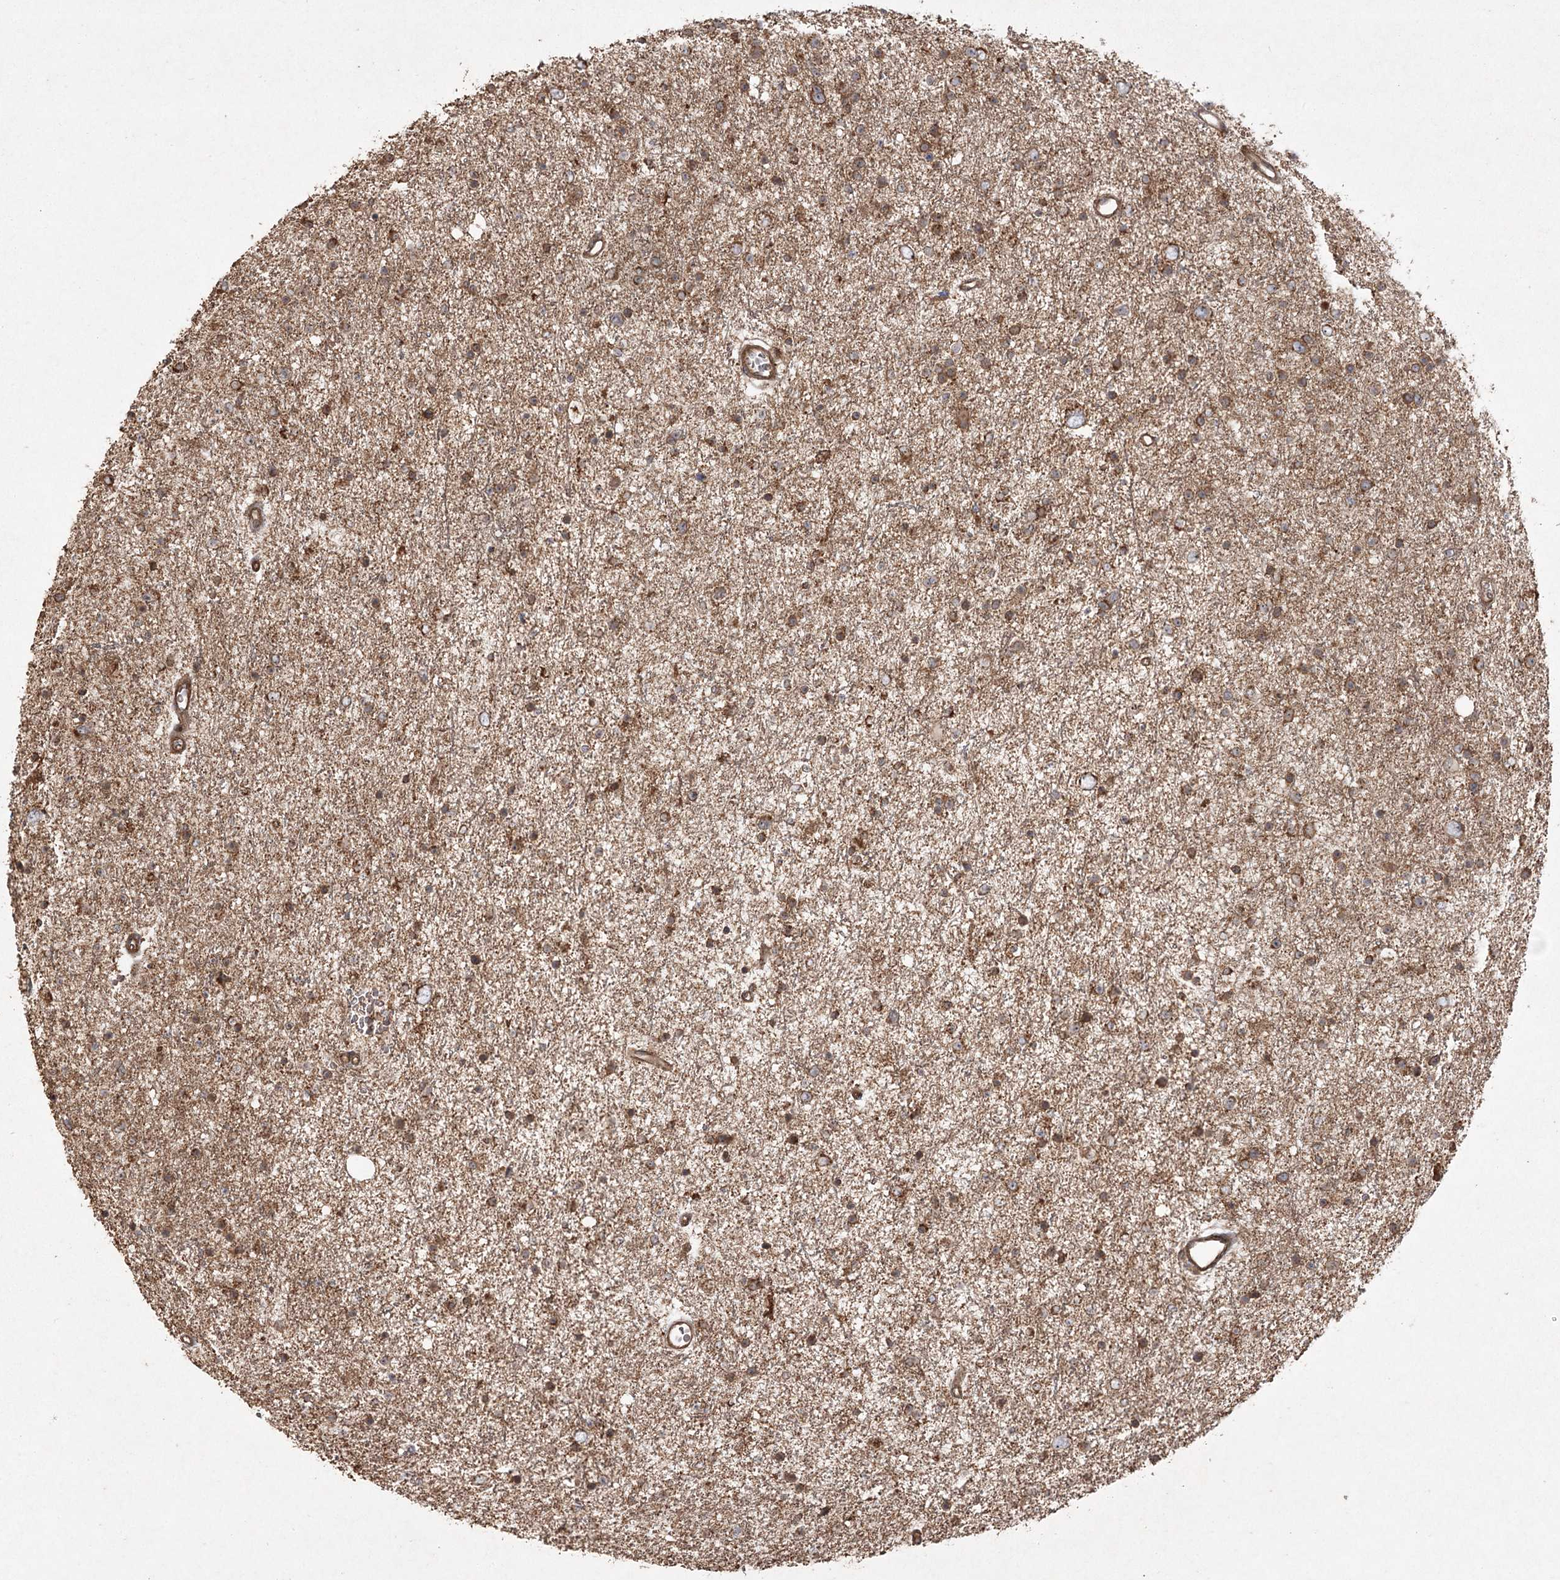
{"staining": {"intensity": "moderate", "quantity": ">75%", "location": "cytoplasmic/membranous"}, "tissue": "glioma", "cell_type": "Tumor cells", "image_type": "cancer", "snomed": [{"axis": "morphology", "description": "Glioma, malignant, Low grade"}, {"axis": "topography", "description": "Brain"}], "caption": "Glioma was stained to show a protein in brown. There is medium levels of moderate cytoplasmic/membranous positivity in approximately >75% of tumor cells.", "gene": "CPLANE1", "patient": {"sex": "female", "age": 37}}